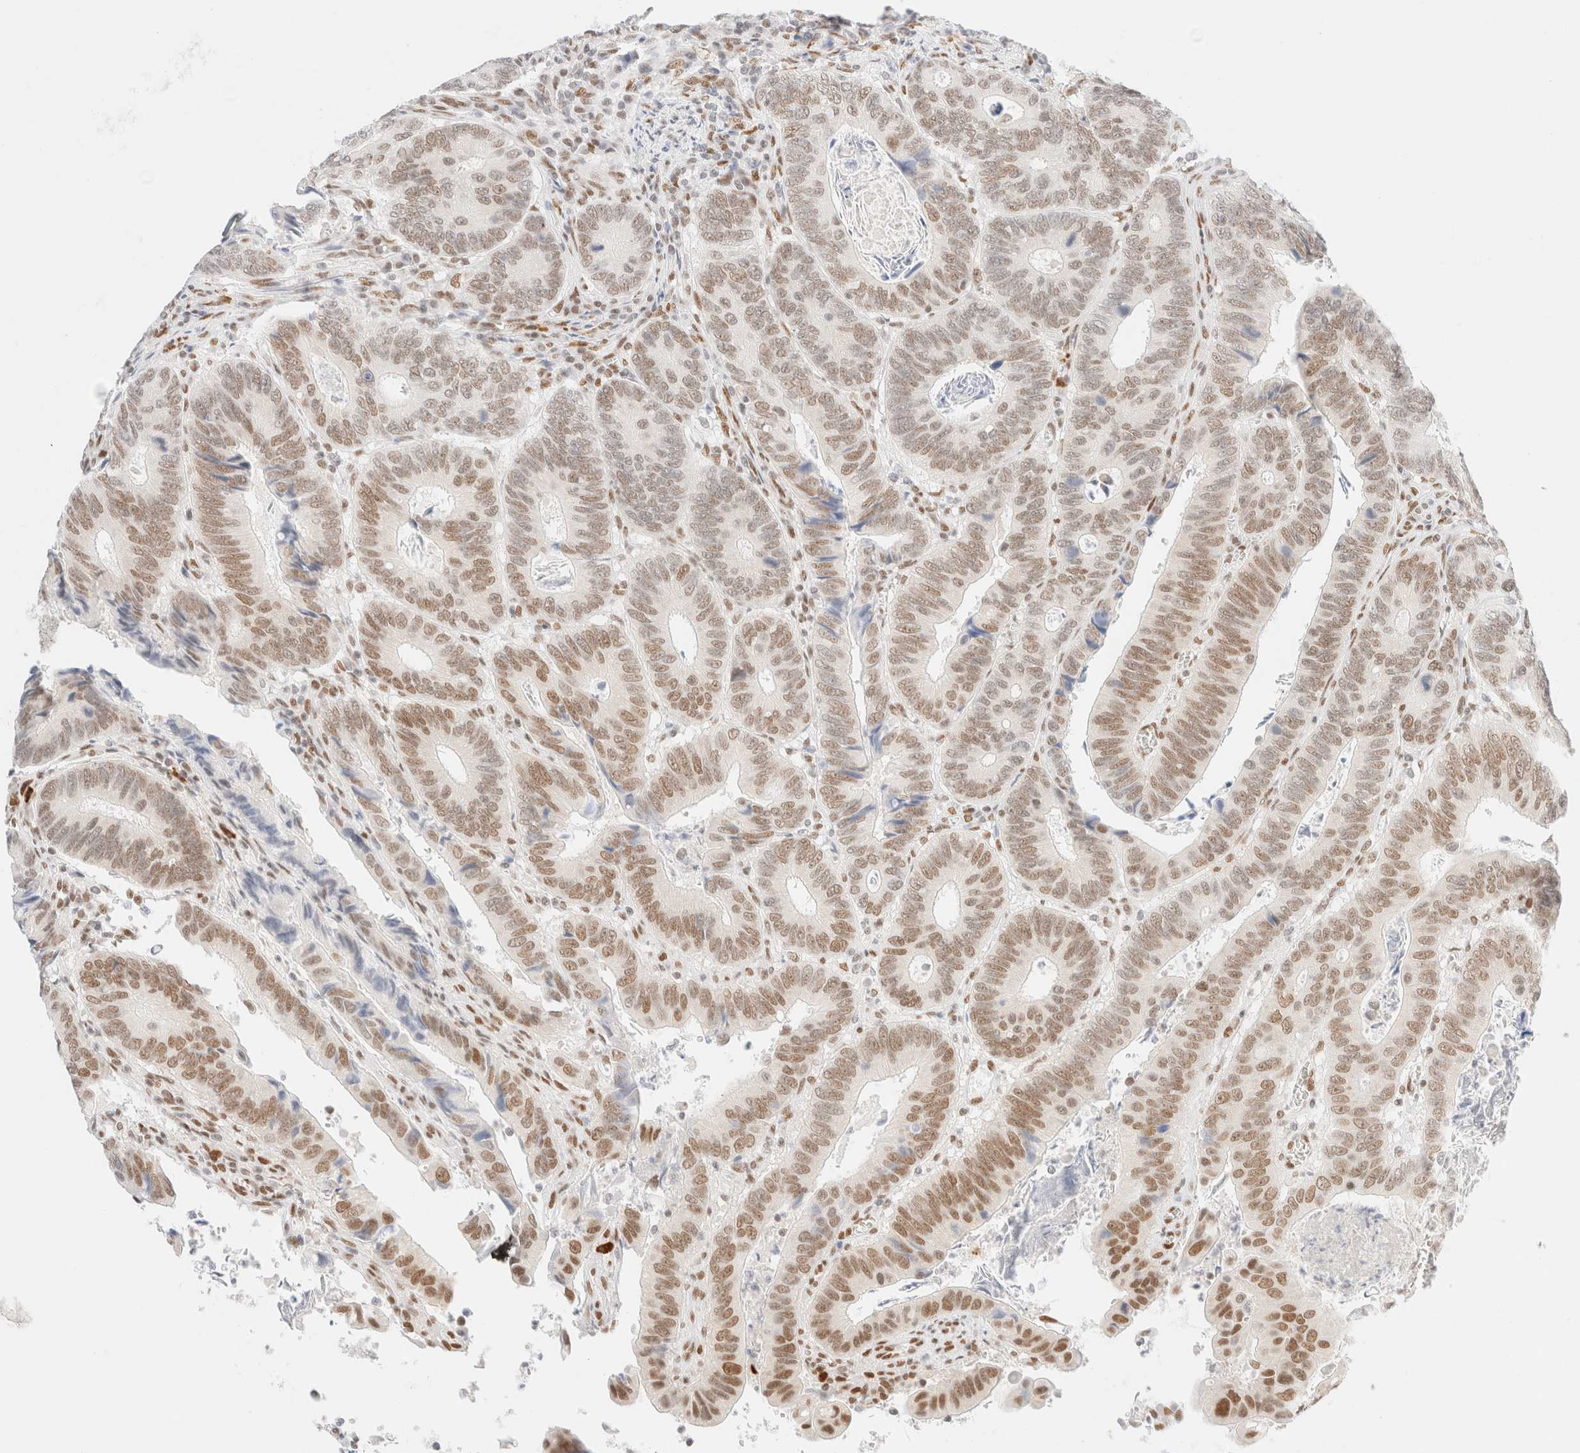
{"staining": {"intensity": "moderate", "quantity": ">75%", "location": "nuclear"}, "tissue": "colorectal cancer", "cell_type": "Tumor cells", "image_type": "cancer", "snomed": [{"axis": "morphology", "description": "Adenocarcinoma, NOS"}, {"axis": "topography", "description": "Colon"}], "caption": "This is a histology image of IHC staining of colorectal adenocarcinoma, which shows moderate staining in the nuclear of tumor cells.", "gene": "CIC", "patient": {"sex": "male", "age": 72}}